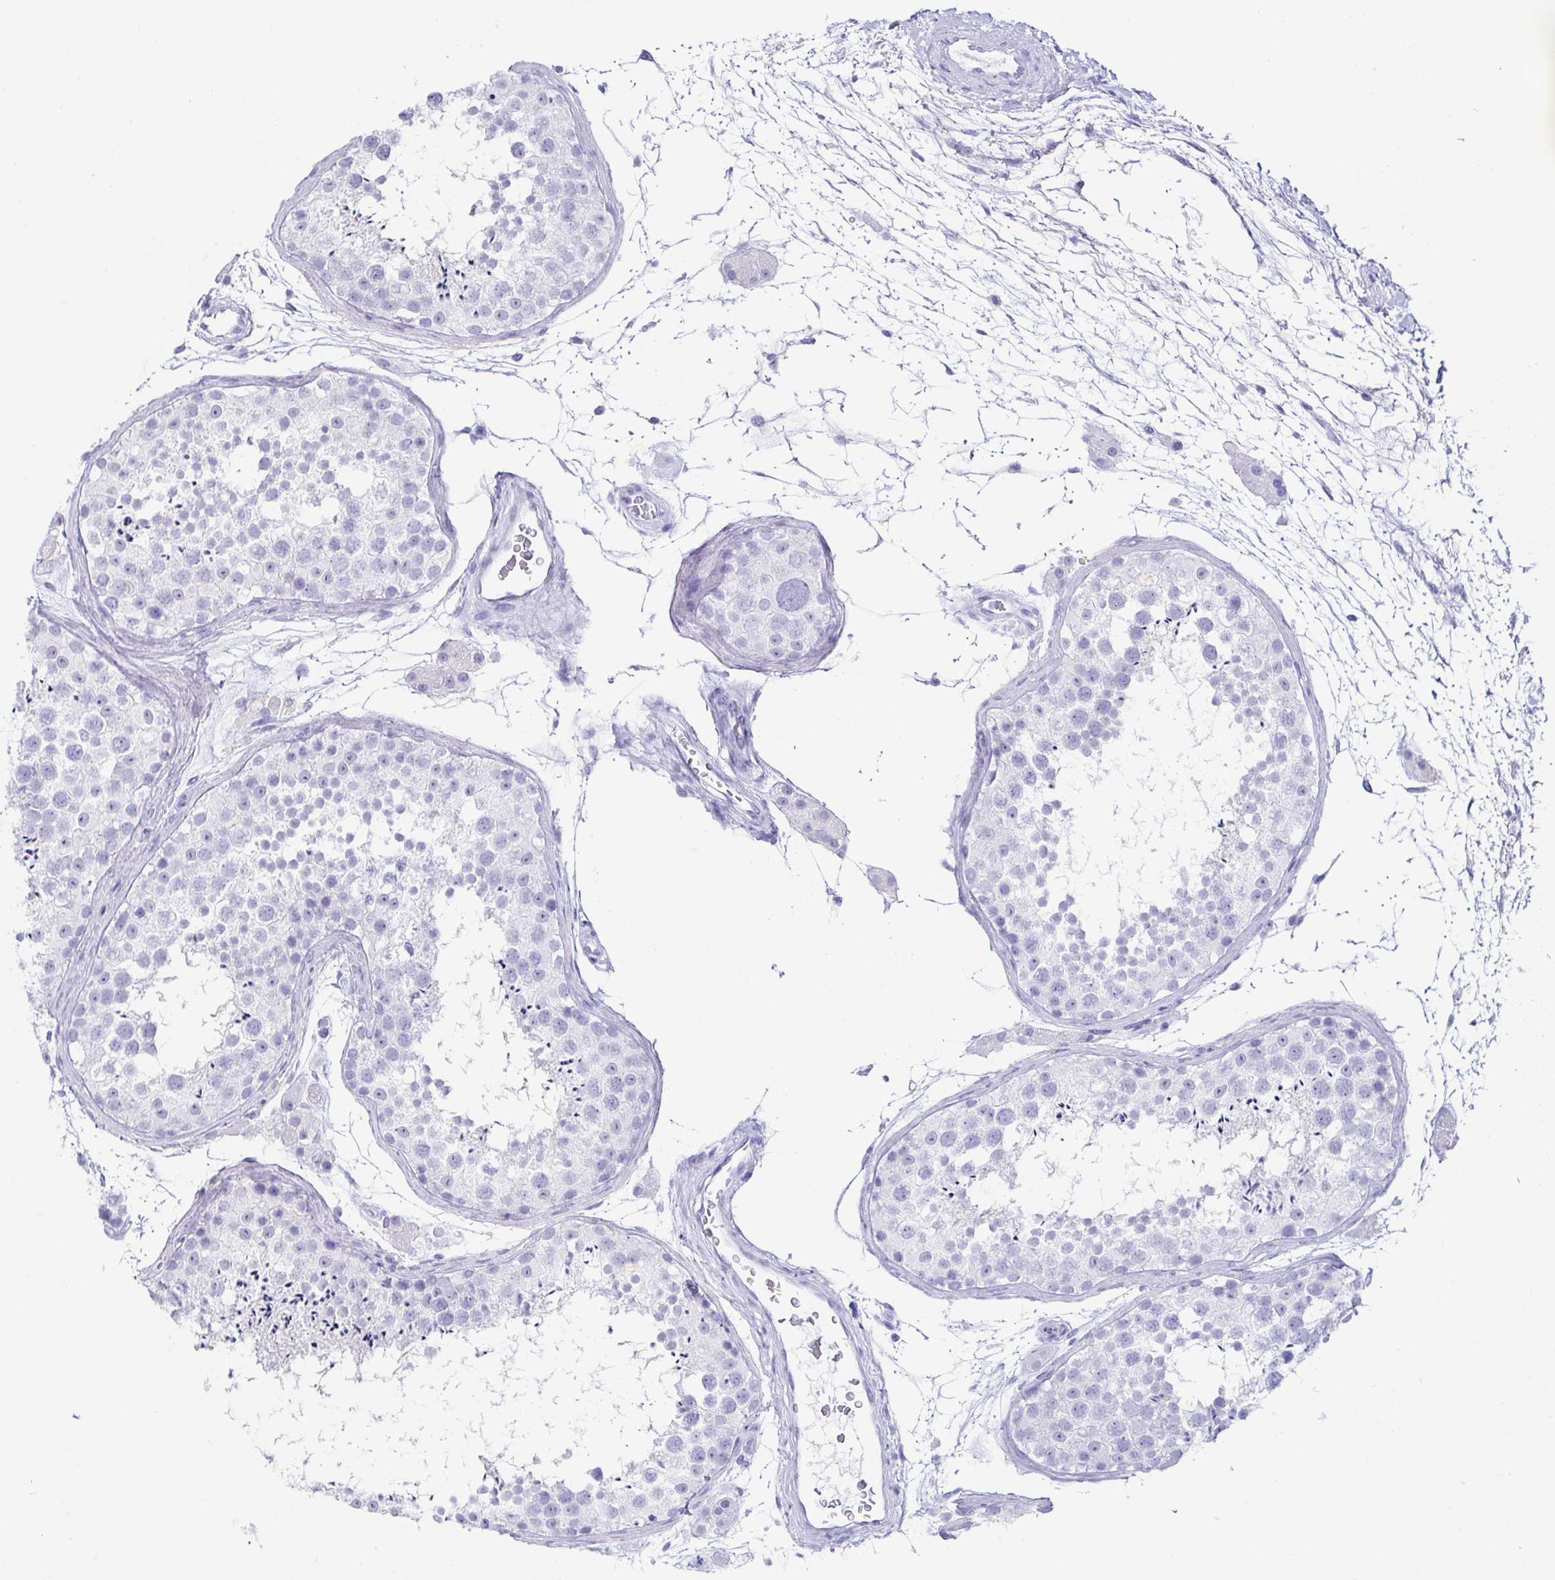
{"staining": {"intensity": "negative", "quantity": "none", "location": "none"}, "tissue": "testis", "cell_type": "Cells in seminiferous ducts", "image_type": "normal", "snomed": [{"axis": "morphology", "description": "Normal tissue, NOS"}, {"axis": "topography", "description": "Testis"}], "caption": "This is an IHC image of unremarkable human testis. There is no expression in cells in seminiferous ducts.", "gene": "CD164L2", "patient": {"sex": "male", "age": 41}}